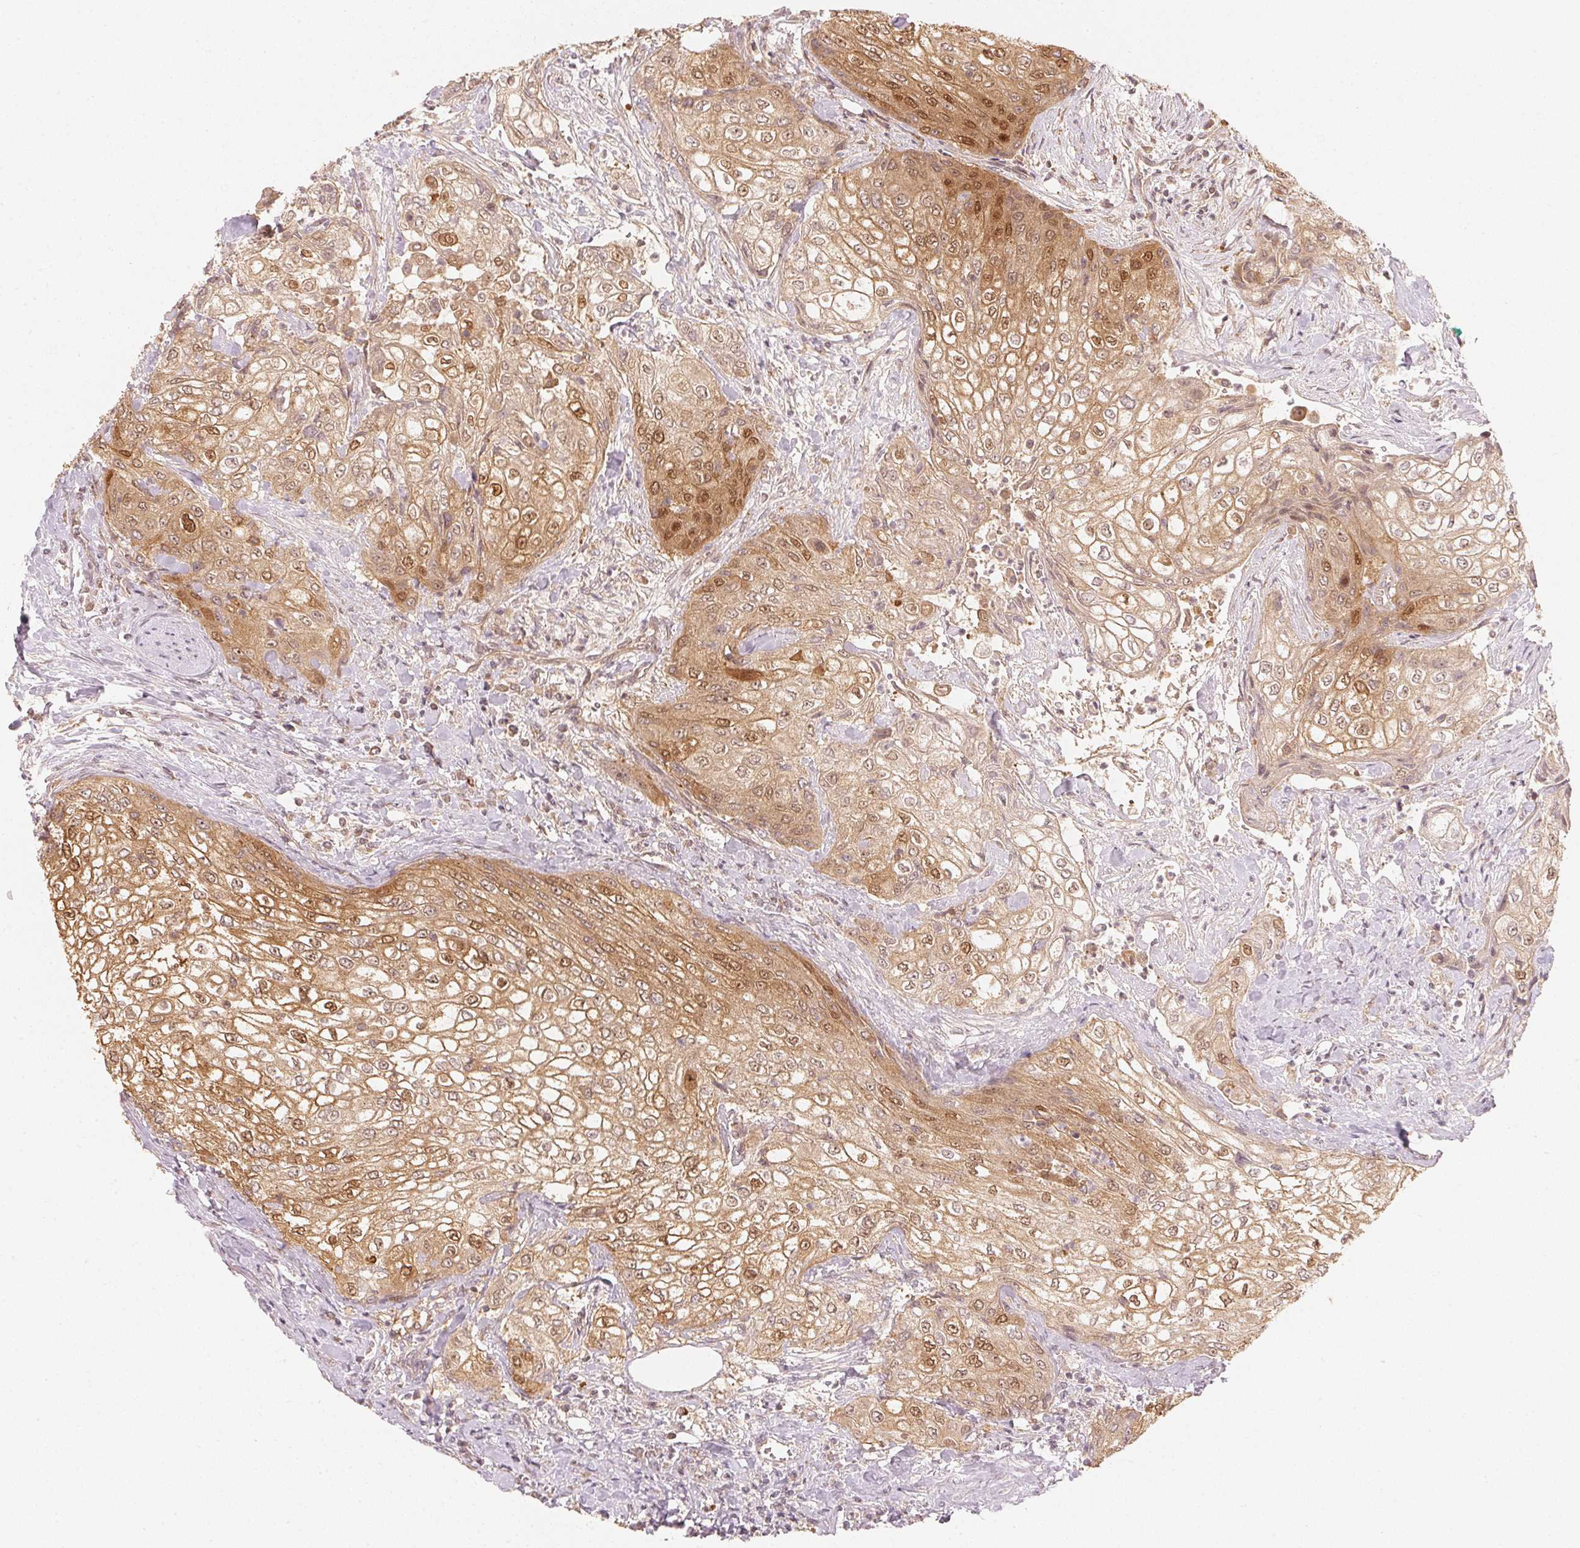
{"staining": {"intensity": "moderate", "quantity": ">75%", "location": "cytoplasmic/membranous,nuclear"}, "tissue": "urothelial cancer", "cell_type": "Tumor cells", "image_type": "cancer", "snomed": [{"axis": "morphology", "description": "Urothelial carcinoma, High grade"}, {"axis": "topography", "description": "Urinary bladder"}], "caption": "High-grade urothelial carcinoma stained with a brown dye demonstrates moderate cytoplasmic/membranous and nuclear positive expression in approximately >75% of tumor cells.", "gene": "WDR54", "patient": {"sex": "male", "age": 62}}